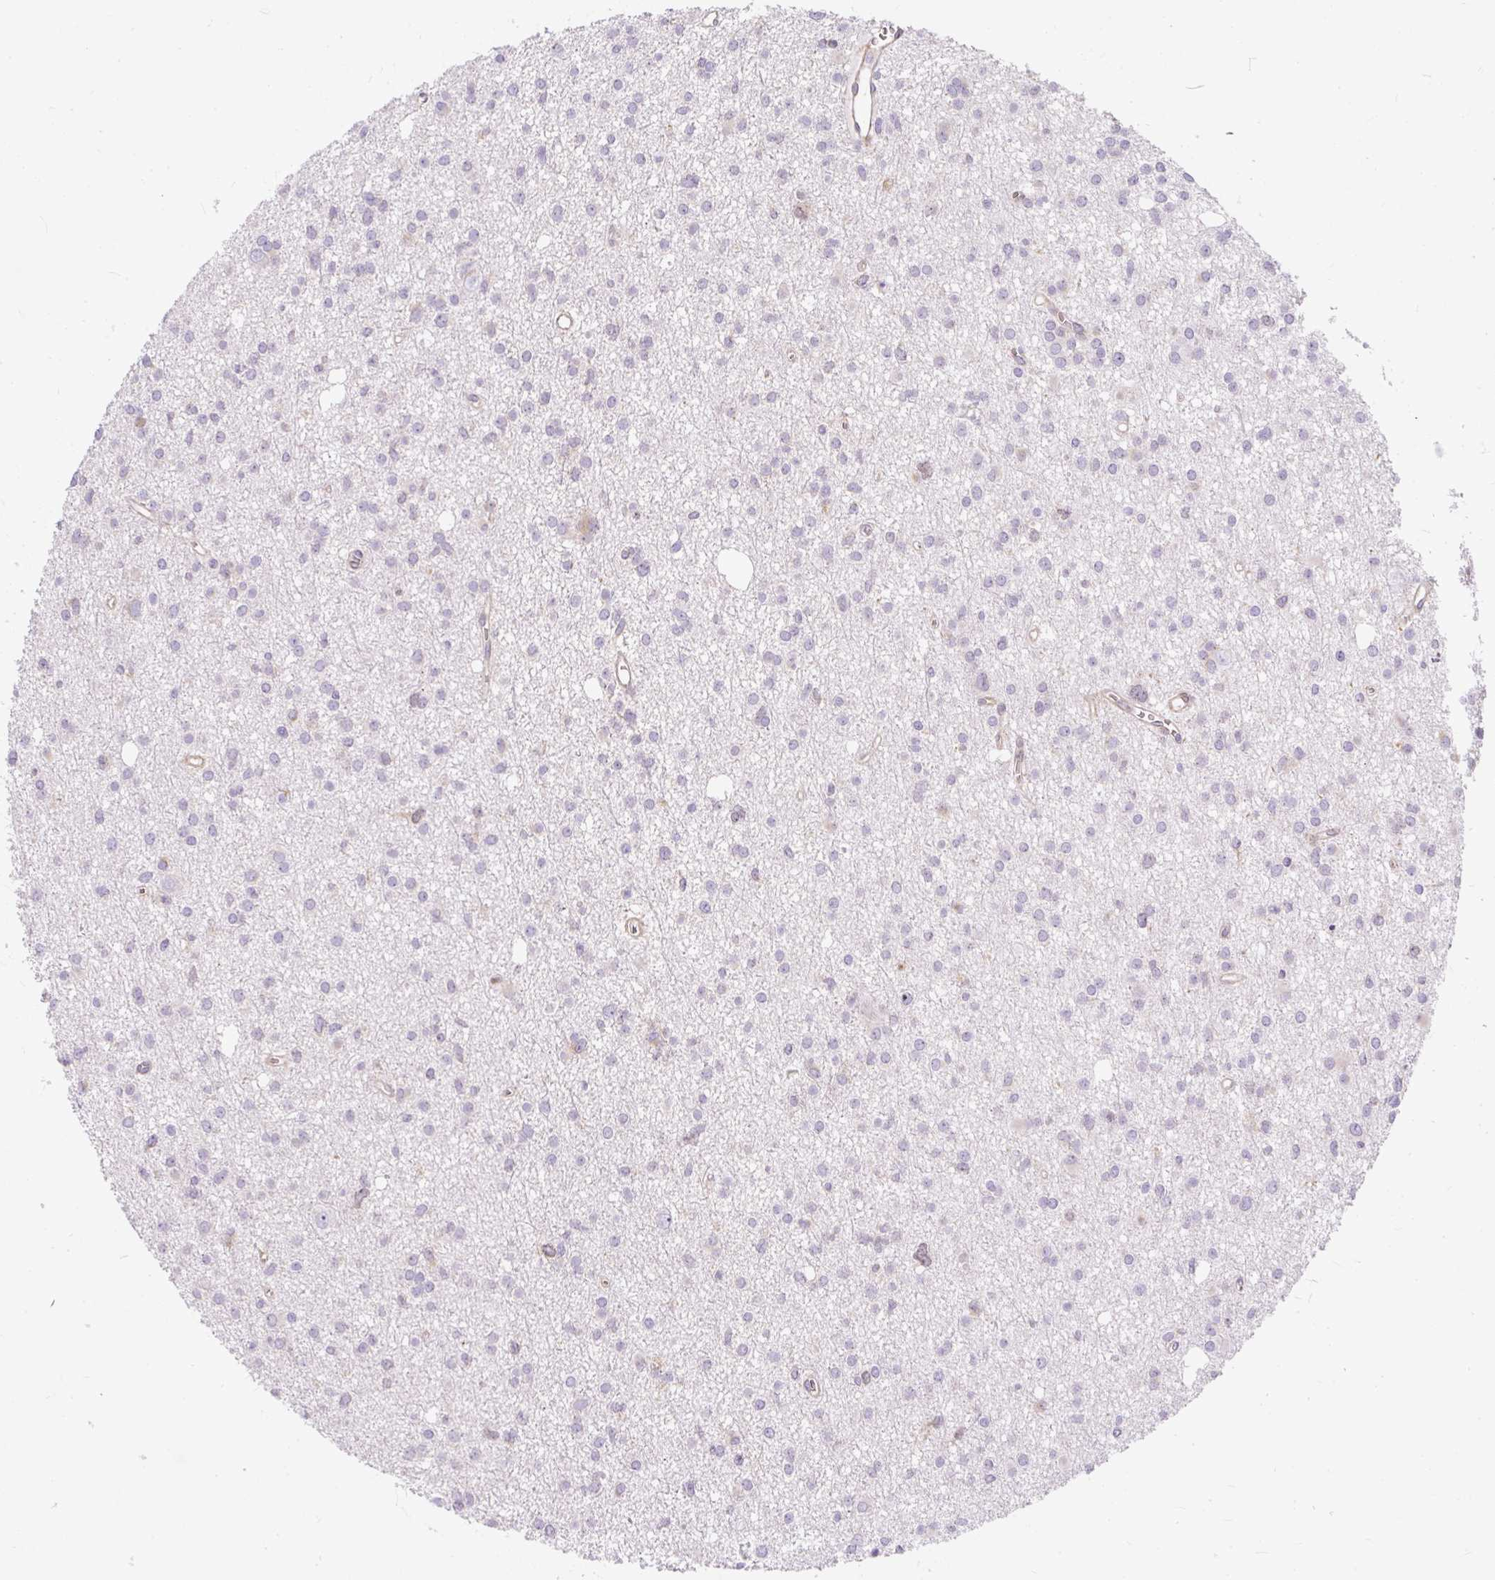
{"staining": {"intensity": "negative", "quantity": "none", "location": "none"}, "tissue": "glioma", "cell_type": "Tumor cells", "image_type": "cancer", "snomed": [{"axis": "morphology", "description": "Glioma, malignant, High grade"}, {"axis": "topography", "description": "Brain"}], "caption": "This photomicrograph is of glioma stained with immunohistochemistry (IHC) to label a protein in brown with the nuclei are counter-stained blue. There is no expression in tumor cells.", "gene": "CYP20A1", "patient": {"sex": "male", "age": 23}}